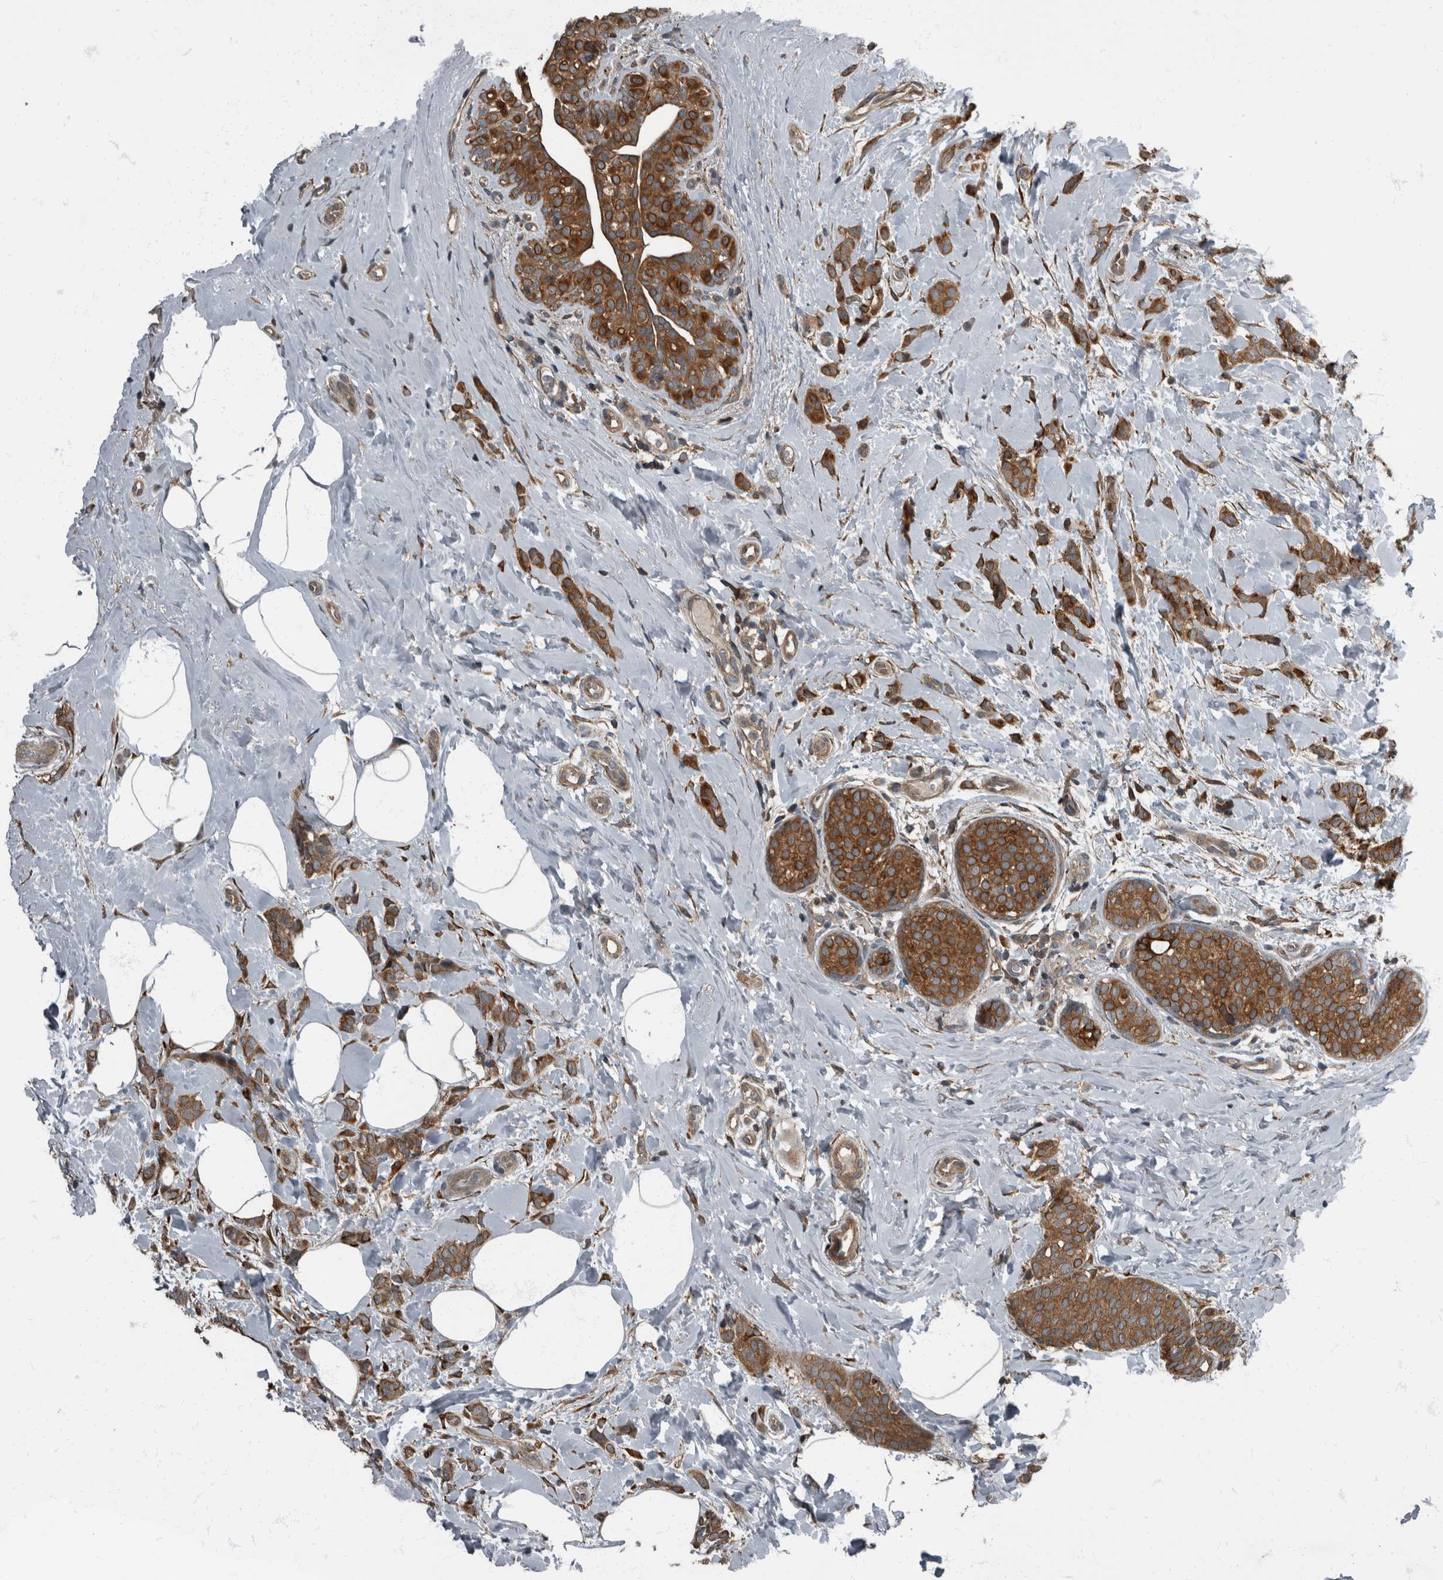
{"staining": {"intensity": "strong", "quantity": ">75%", "location": "cytoplasmic/membranous"}, "tissue": "breast cancer", "cell_type": "Tumor cells", "image_type": "cancer", "snomed": [{"axis": "morphology", "description": "Lobular carcinoma, in situ"}, {"axis": "morphology", "description": "Lobular carcinoma"}, {"axis": "topography", "description": "Breast"}], "caption": "A high-resolution histopathology image shows immunohistochemistry (IHC) staining of breast cancer (lobular carcinoma in situ), which shows strong cytoplasmic/membranous expression in about >75% of tumor cells. (IHC, brightfield microscopy, high magnification).", "gene": "RABGGTB", "patient": {"sex": "female", "age": 41}}